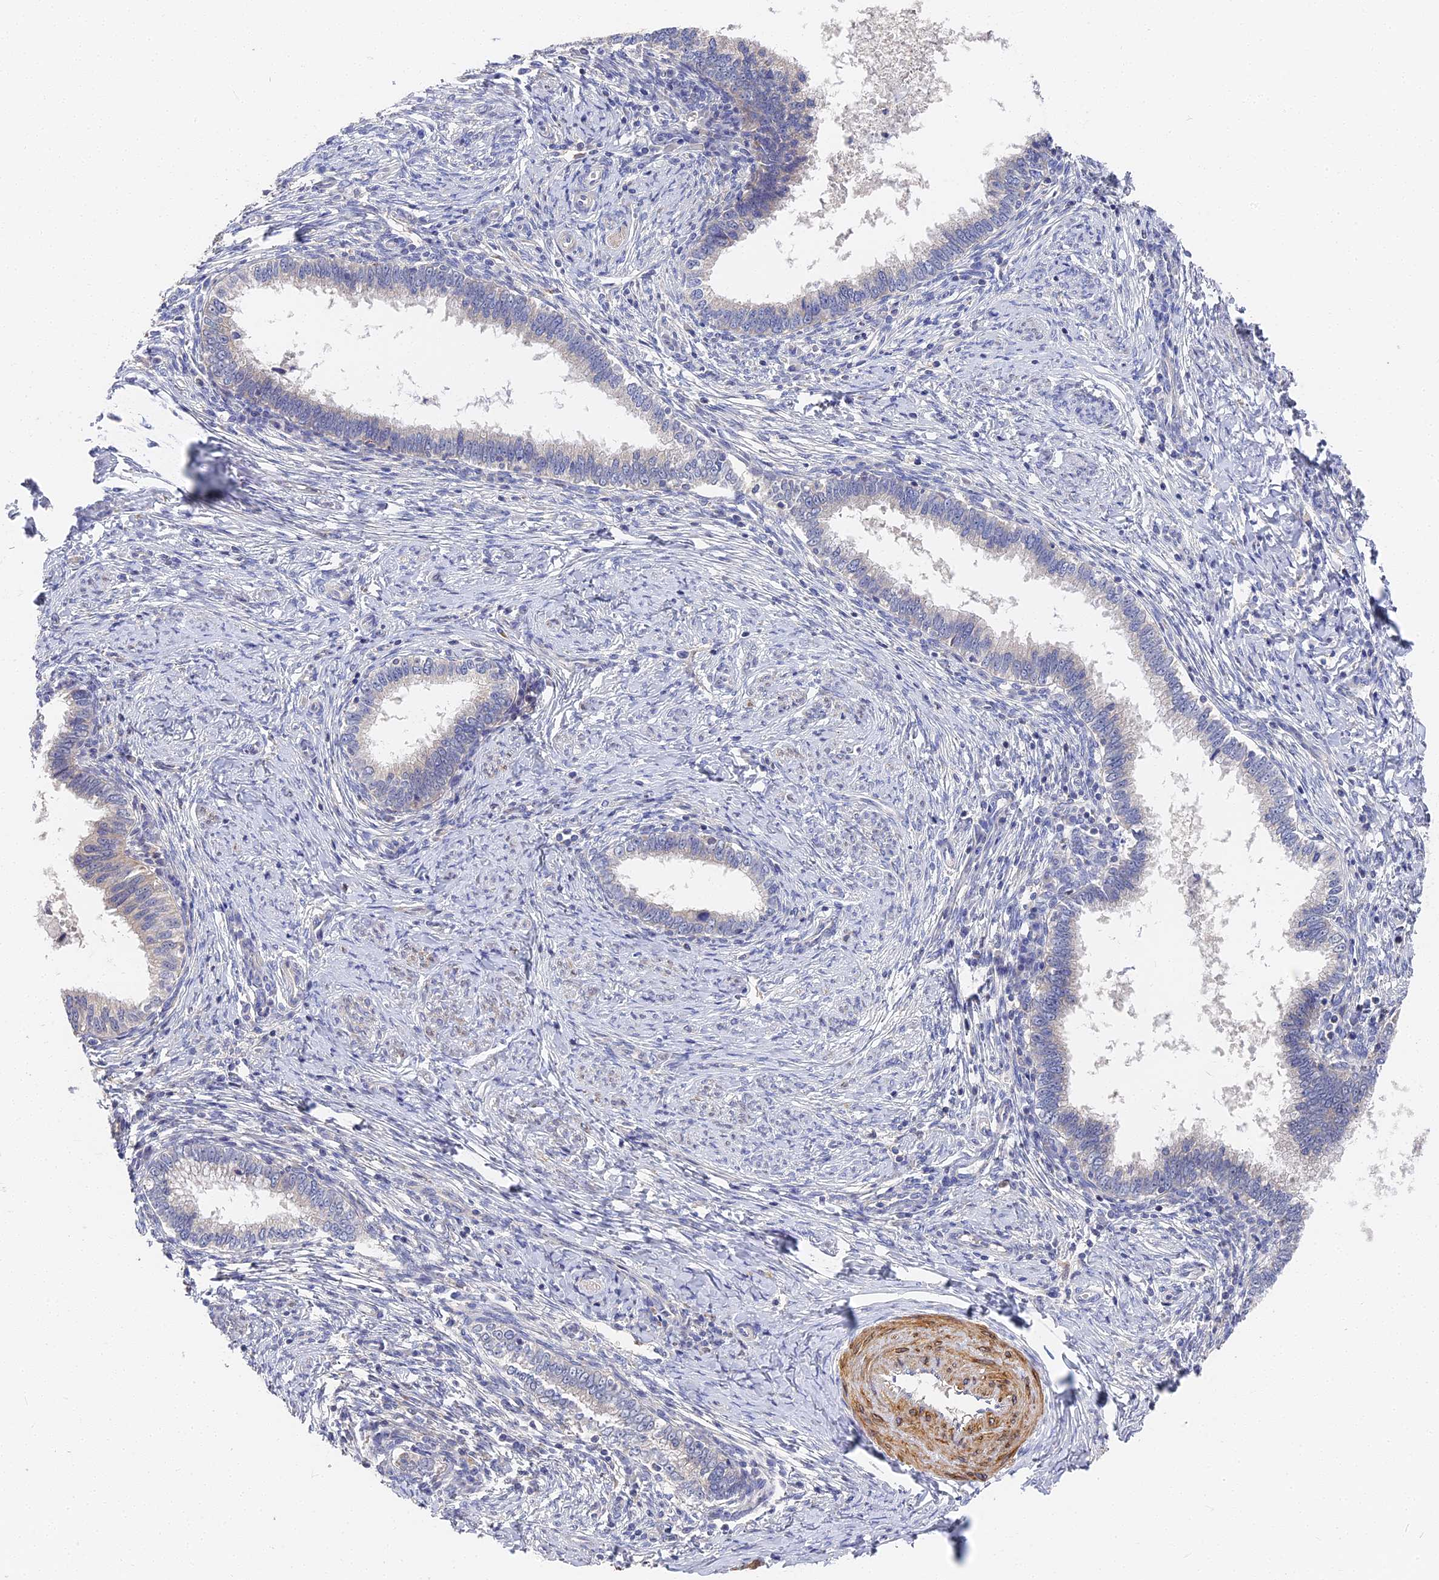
{"staining": {"intensity": "negative", "quantity": "none", "location": "none"}, "tissue": "cervical cancer", "cell_type": "Tumor cells", "image_type": "cancer", "snomed": [{"axis": "morphology", "description": "Adenocarcinoma, NOS"}, {"axis": "topography", "description": "Cervix"}], "caption": "An immunohistochemistry image of cervical cancer is shown. There is no staining in tumor cells of cervical cancer.", "gene": "CCDC113", "patient": {"sex": "female", "age": 36}}